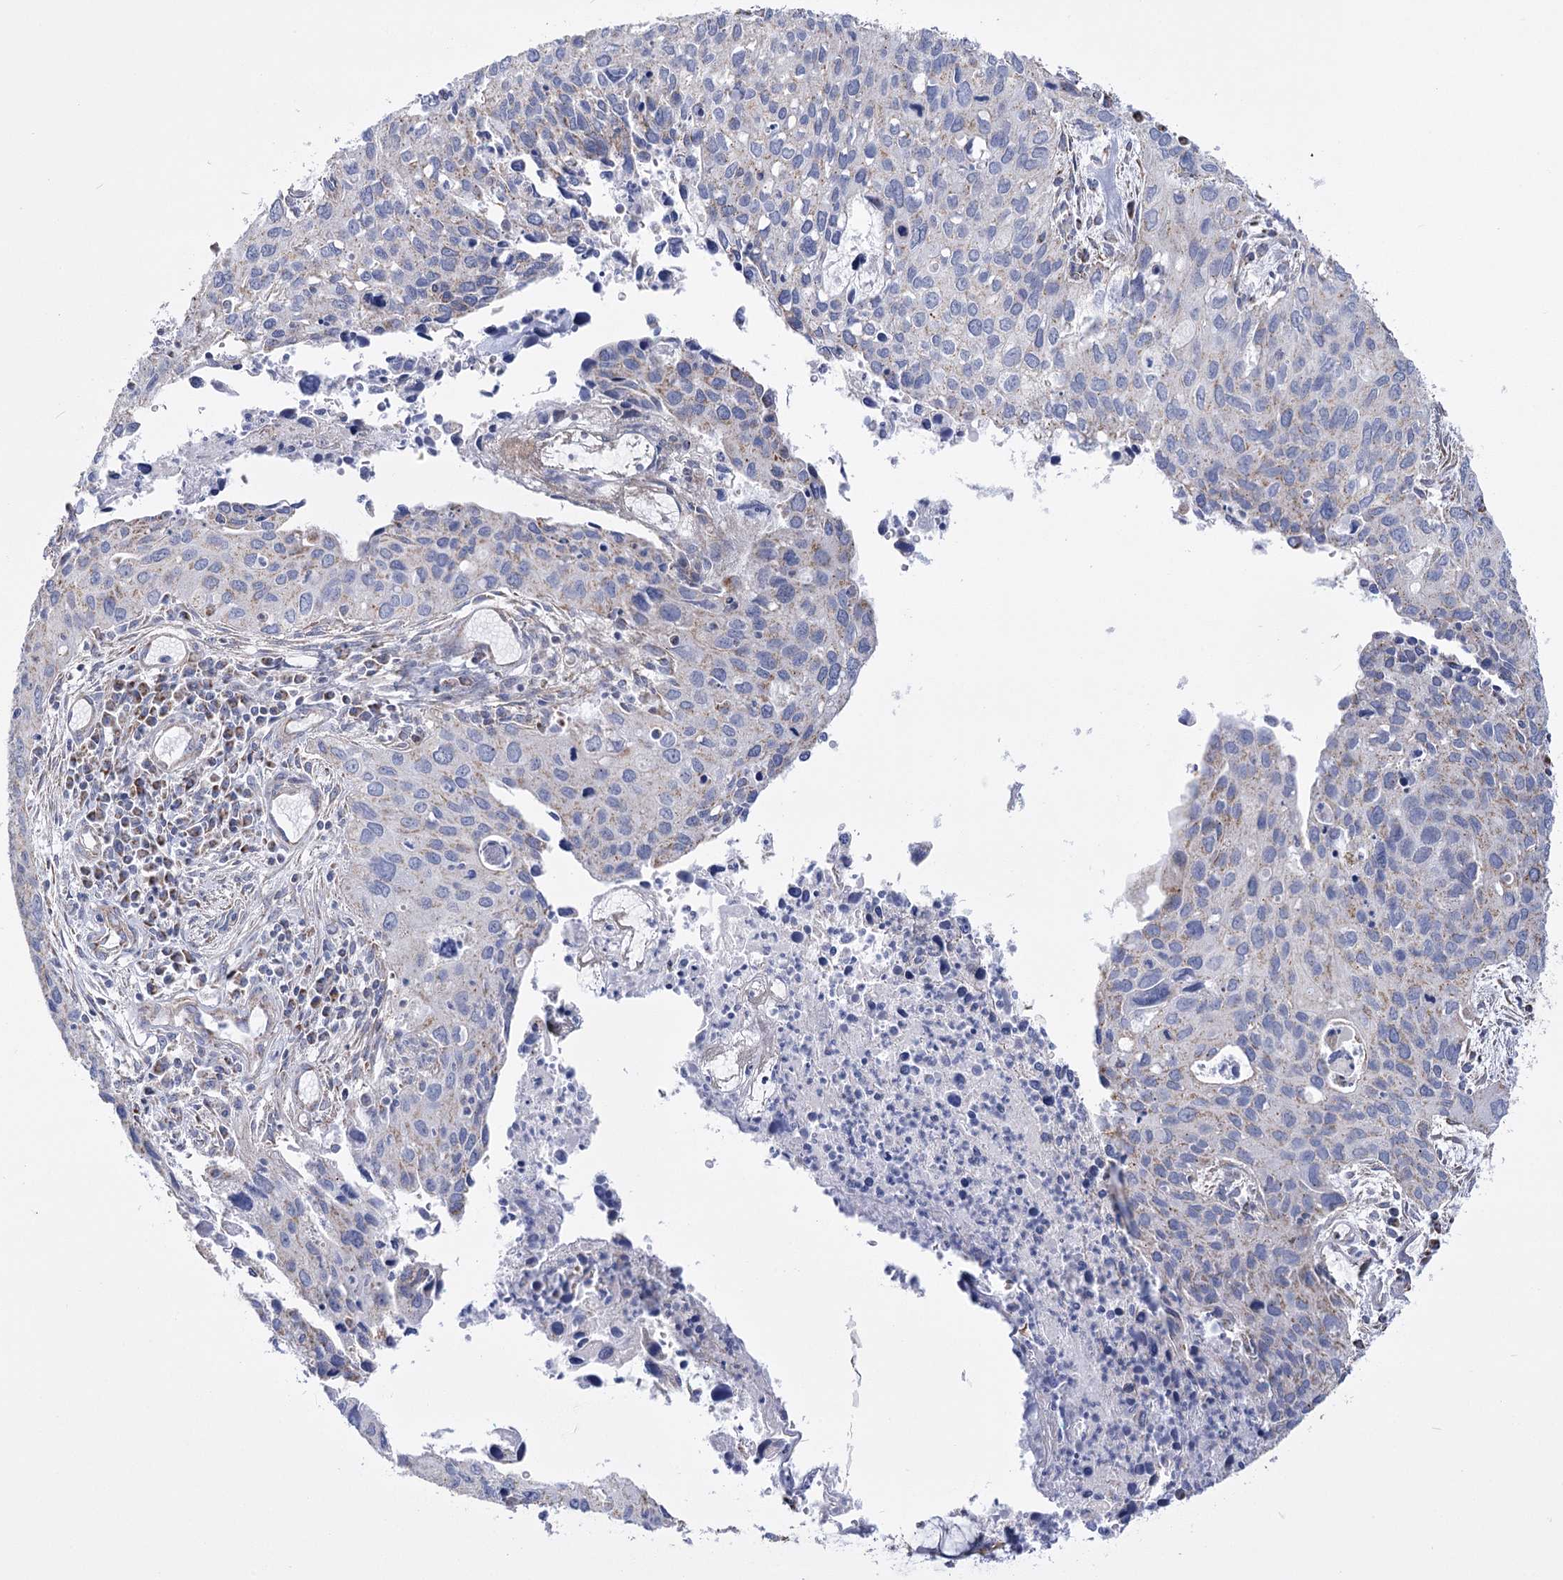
{"staining": {"intensity": "weak", "quantity": "<25%", "location": "cytoplasmic/membranous"}, "tissue": "cervical cancer", "cell_type": "Tumor cells", "image_type": "cancer", "snomed": [{"axis": "morphology", "description": "Squamous cell carcinoma, NOS"}, {"axis": "topography", "description": "Cervix"}], "caption": "A histopathology image of cervical cancer (squamous cell carcinoma) stained for a protein shows no brown staining in tumor cells. The staining was performed using DAB (3,3'-diaminobenzidine) to visualize the protein expression in brown, while the nuclei were stained in blue with hematoxylin (Magnification: 20x).", "gene": "PDHB", "patient": {"sex": "female", "age": 55}}